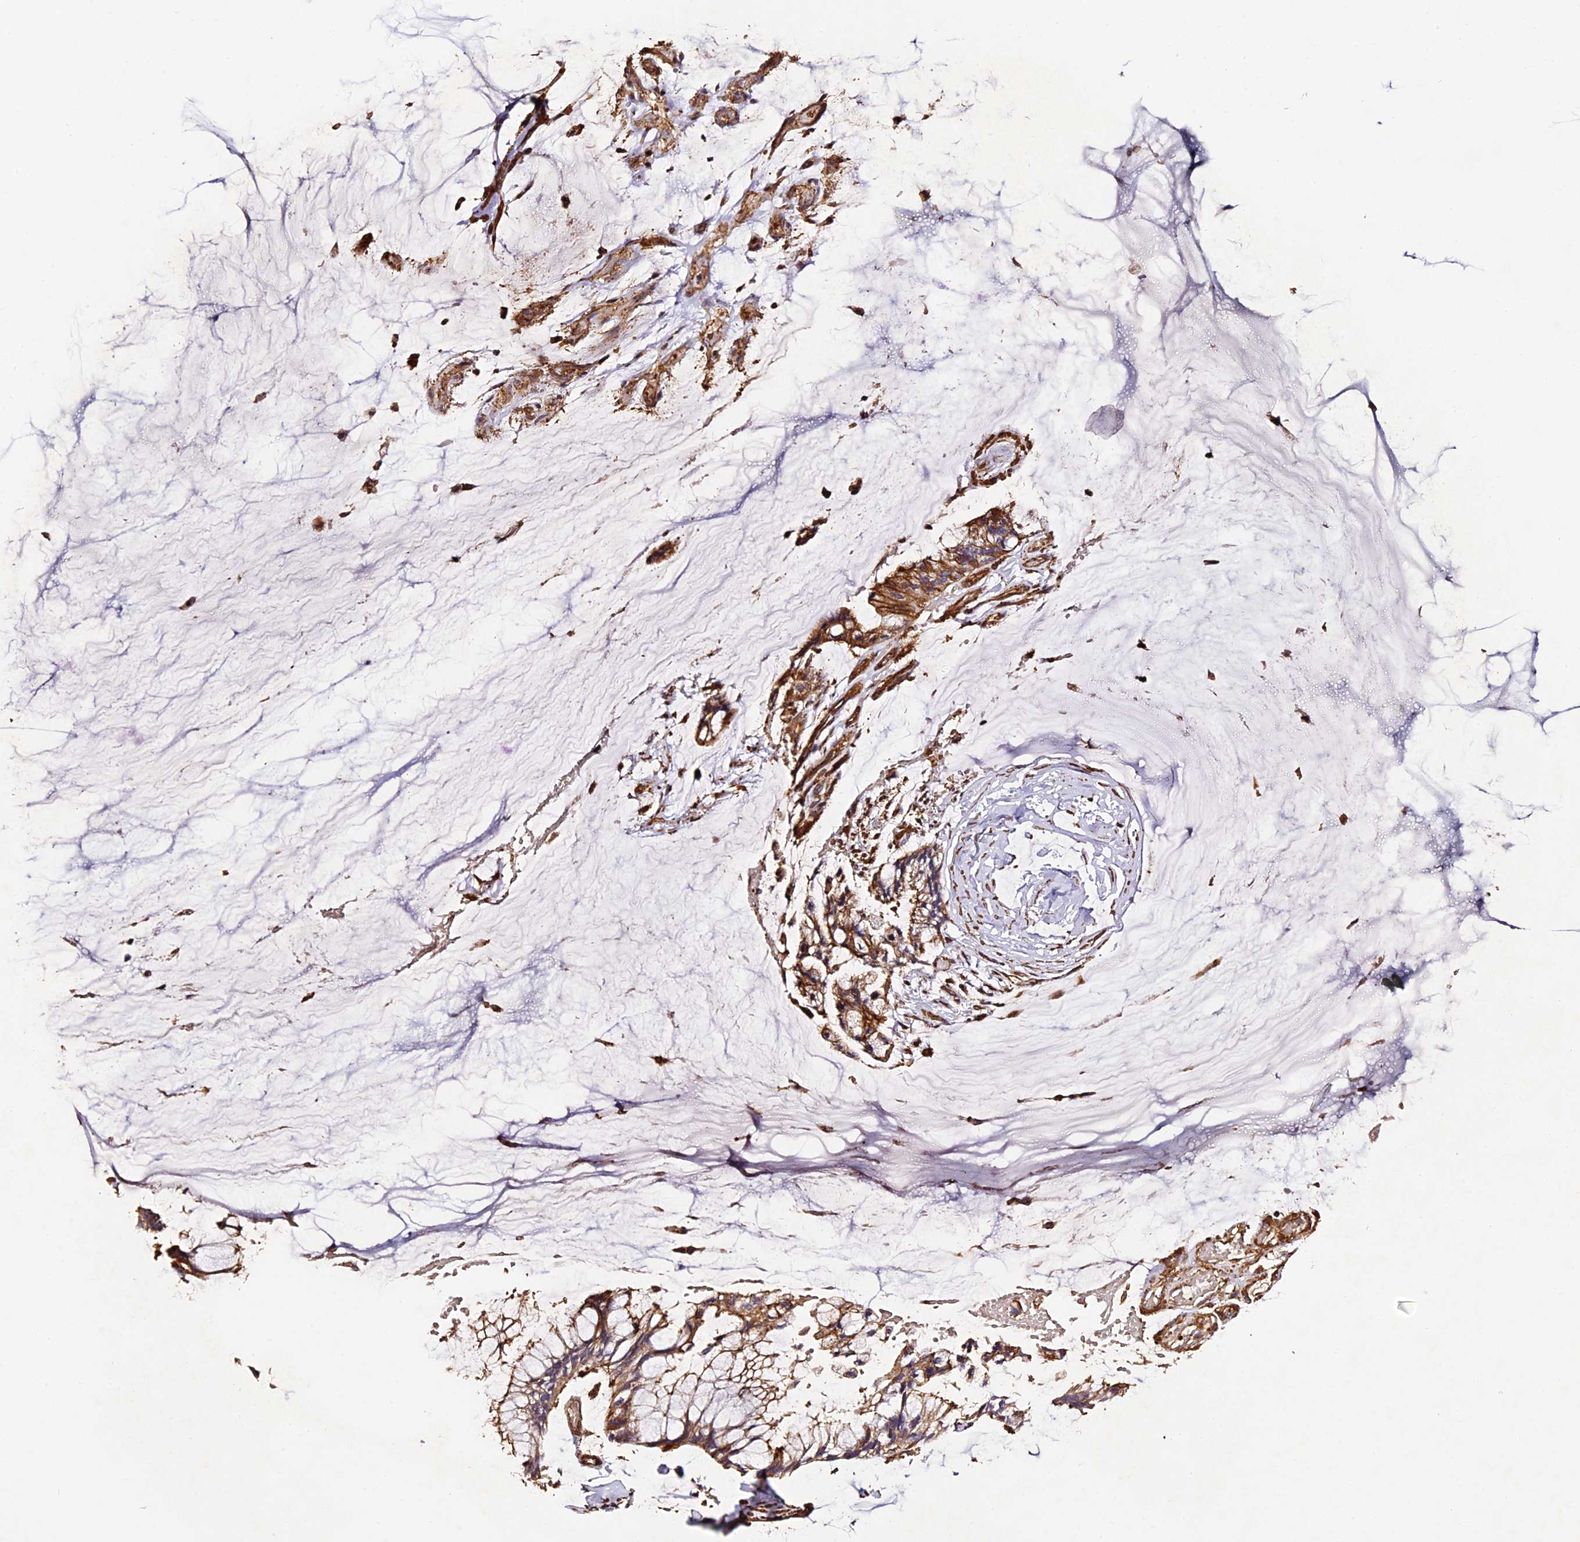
{"staining": {"intensity": "moderate", "quantity": ">75%", "location": "cytoplasmic/membranous"}, "tissue": "ovarian cancer", "cell_type": "Tumor cells", "image_type": "cancer", "snomed": [{"axis": "morphology", "description": "Cystadenocarcinoma, mucinous, NOS"}, {"axis": "topography", "description": "Ovary"}], "caption": "Mucinous cystadenocarcinoma (ovarian) stained with immunohistochemistry demonstrates moderate cytoplasmic/membranous expression in about >75% of tumor cells.", "gene": "RAPSN", "patient": {"sex": "female", "age": 39}}